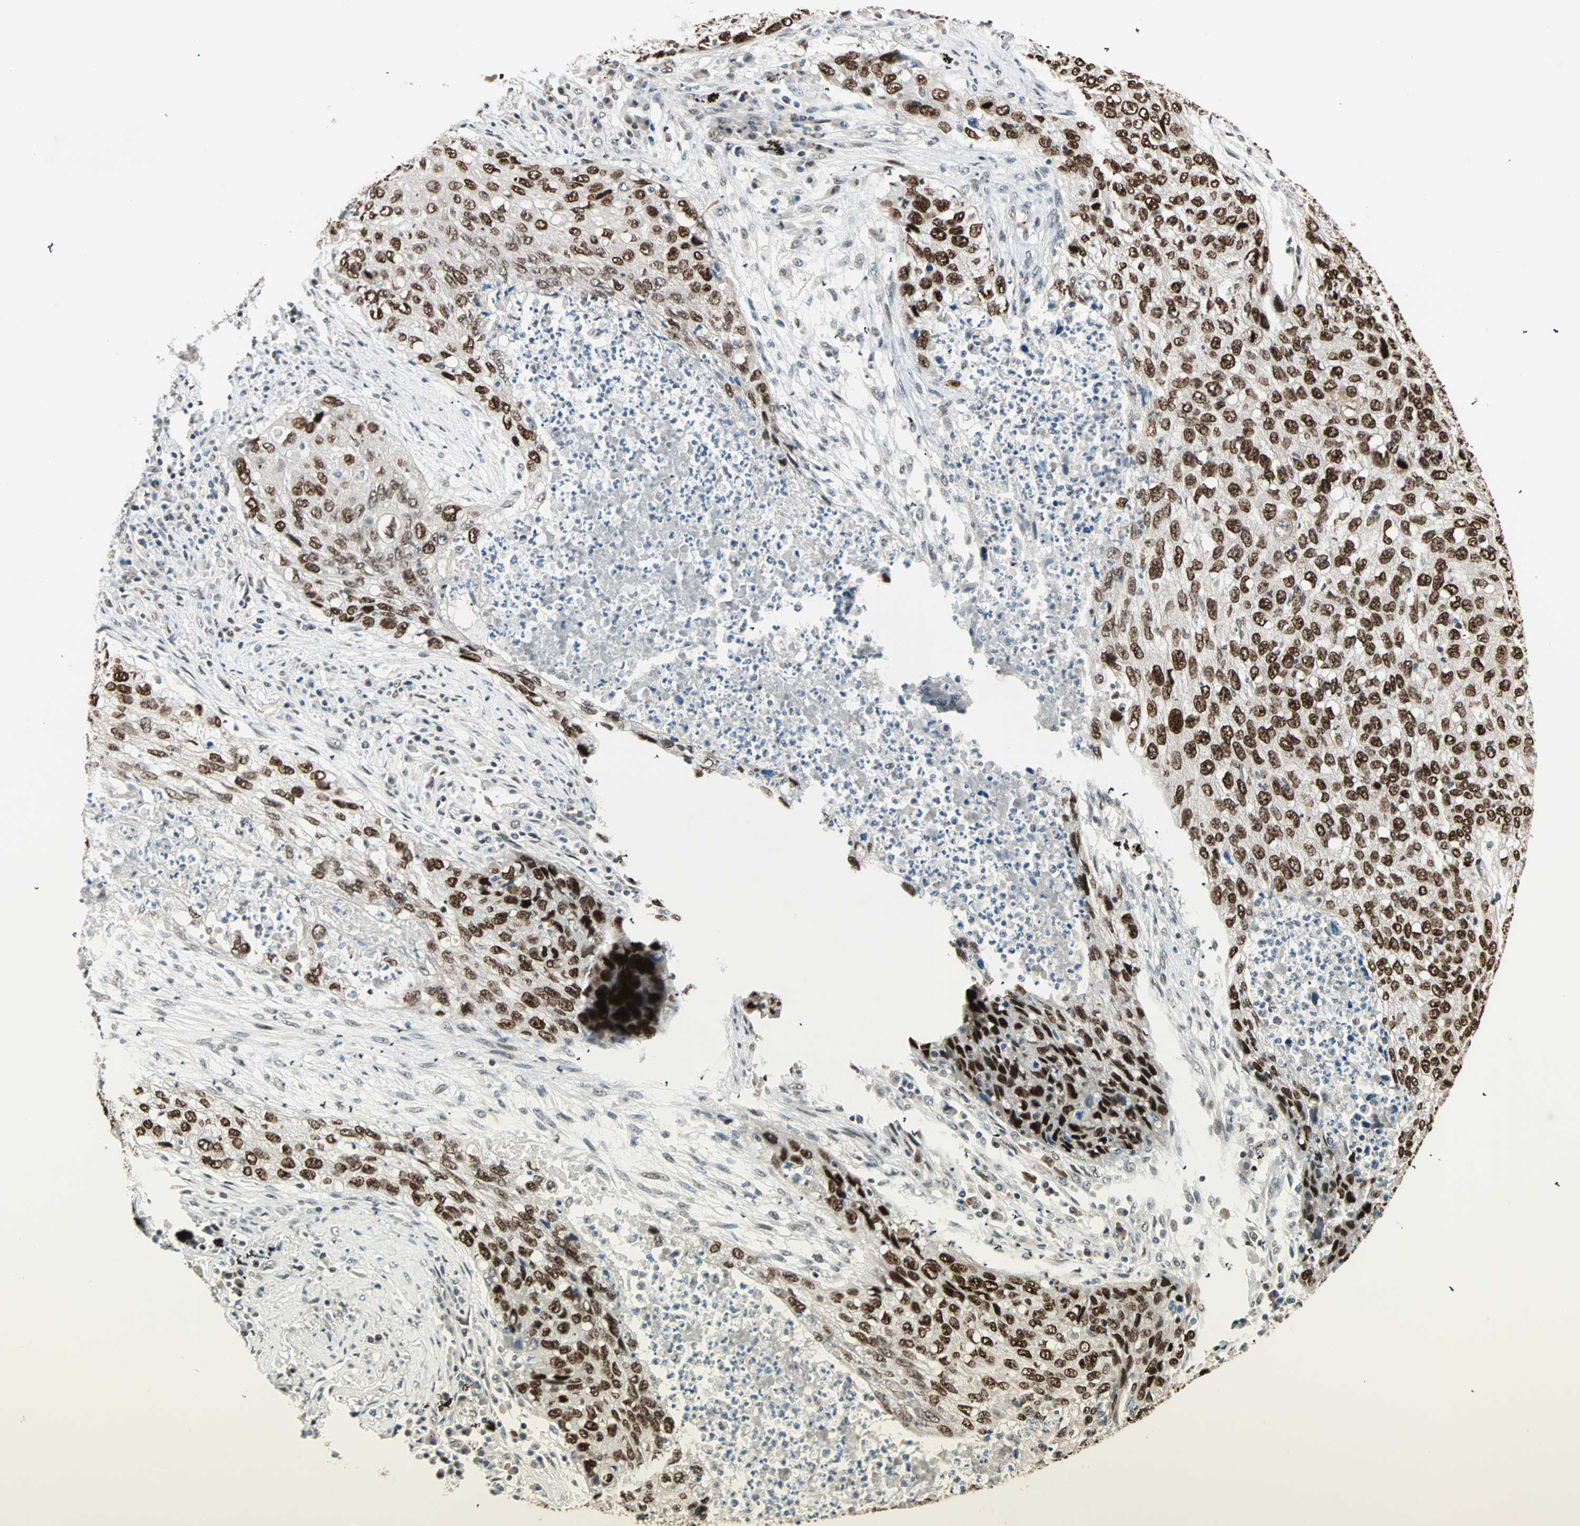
{"staining": {"intensity": "strong", "quantity": ">75%", "location": "nuclear"}, "tissue": "lung cancer", "cell_type": "Tumor cells", "image_type": "cancer", "snomed": [{"axis": "morphology", "description": "Squamous cell carcinoma, NOS"}, {"axis": "topography", "description": "Lung"}], "caption": "Lung squamous cell carcinoma was stained to show a protein in brown. There is high levels of strong nuclear positivity in about >75% of tumor cells. (IHC, brightfield microscopy, high magnification).", "gene": "MDC1", "patient": {"sex": "female", "age": 63}}